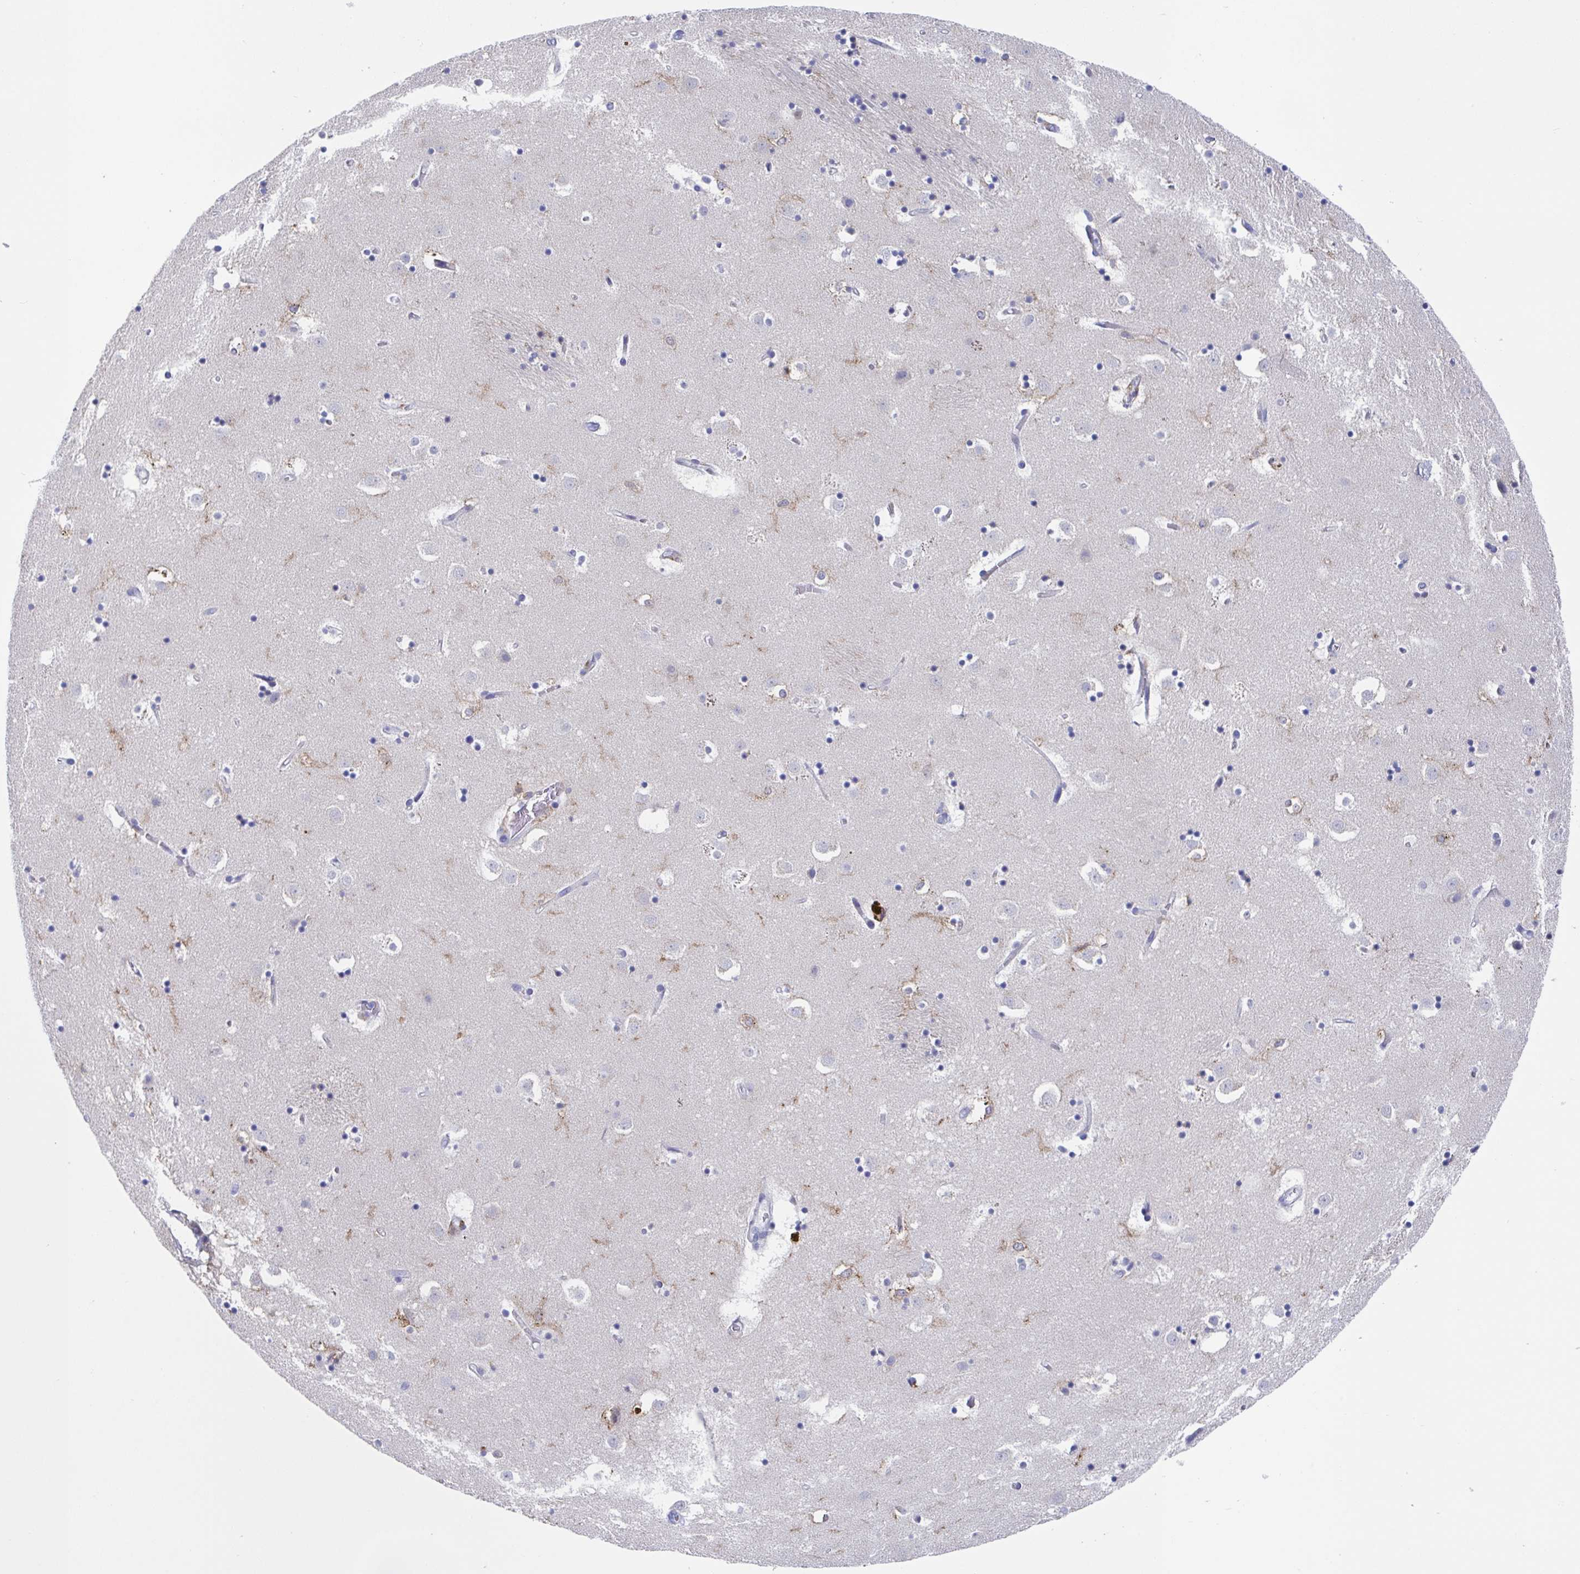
{"staining": {"intensity": "negative", "quantity": "none", "location": "none"}, "tissue": "caudate", "cell_type": "Glial cells", "image_type": "normal", "snomed": [{"axis": "morphology", "description": "Normal tissue, NOS"}, {"axis": "topography", "description": "Lateral ventricle wall"}], "caption": "Protein analysis of unremarkable caudate reveals no significant staining in glial cells.", "gene": "FCGR3A", "patient": {"sex": "male", "age": 58}}